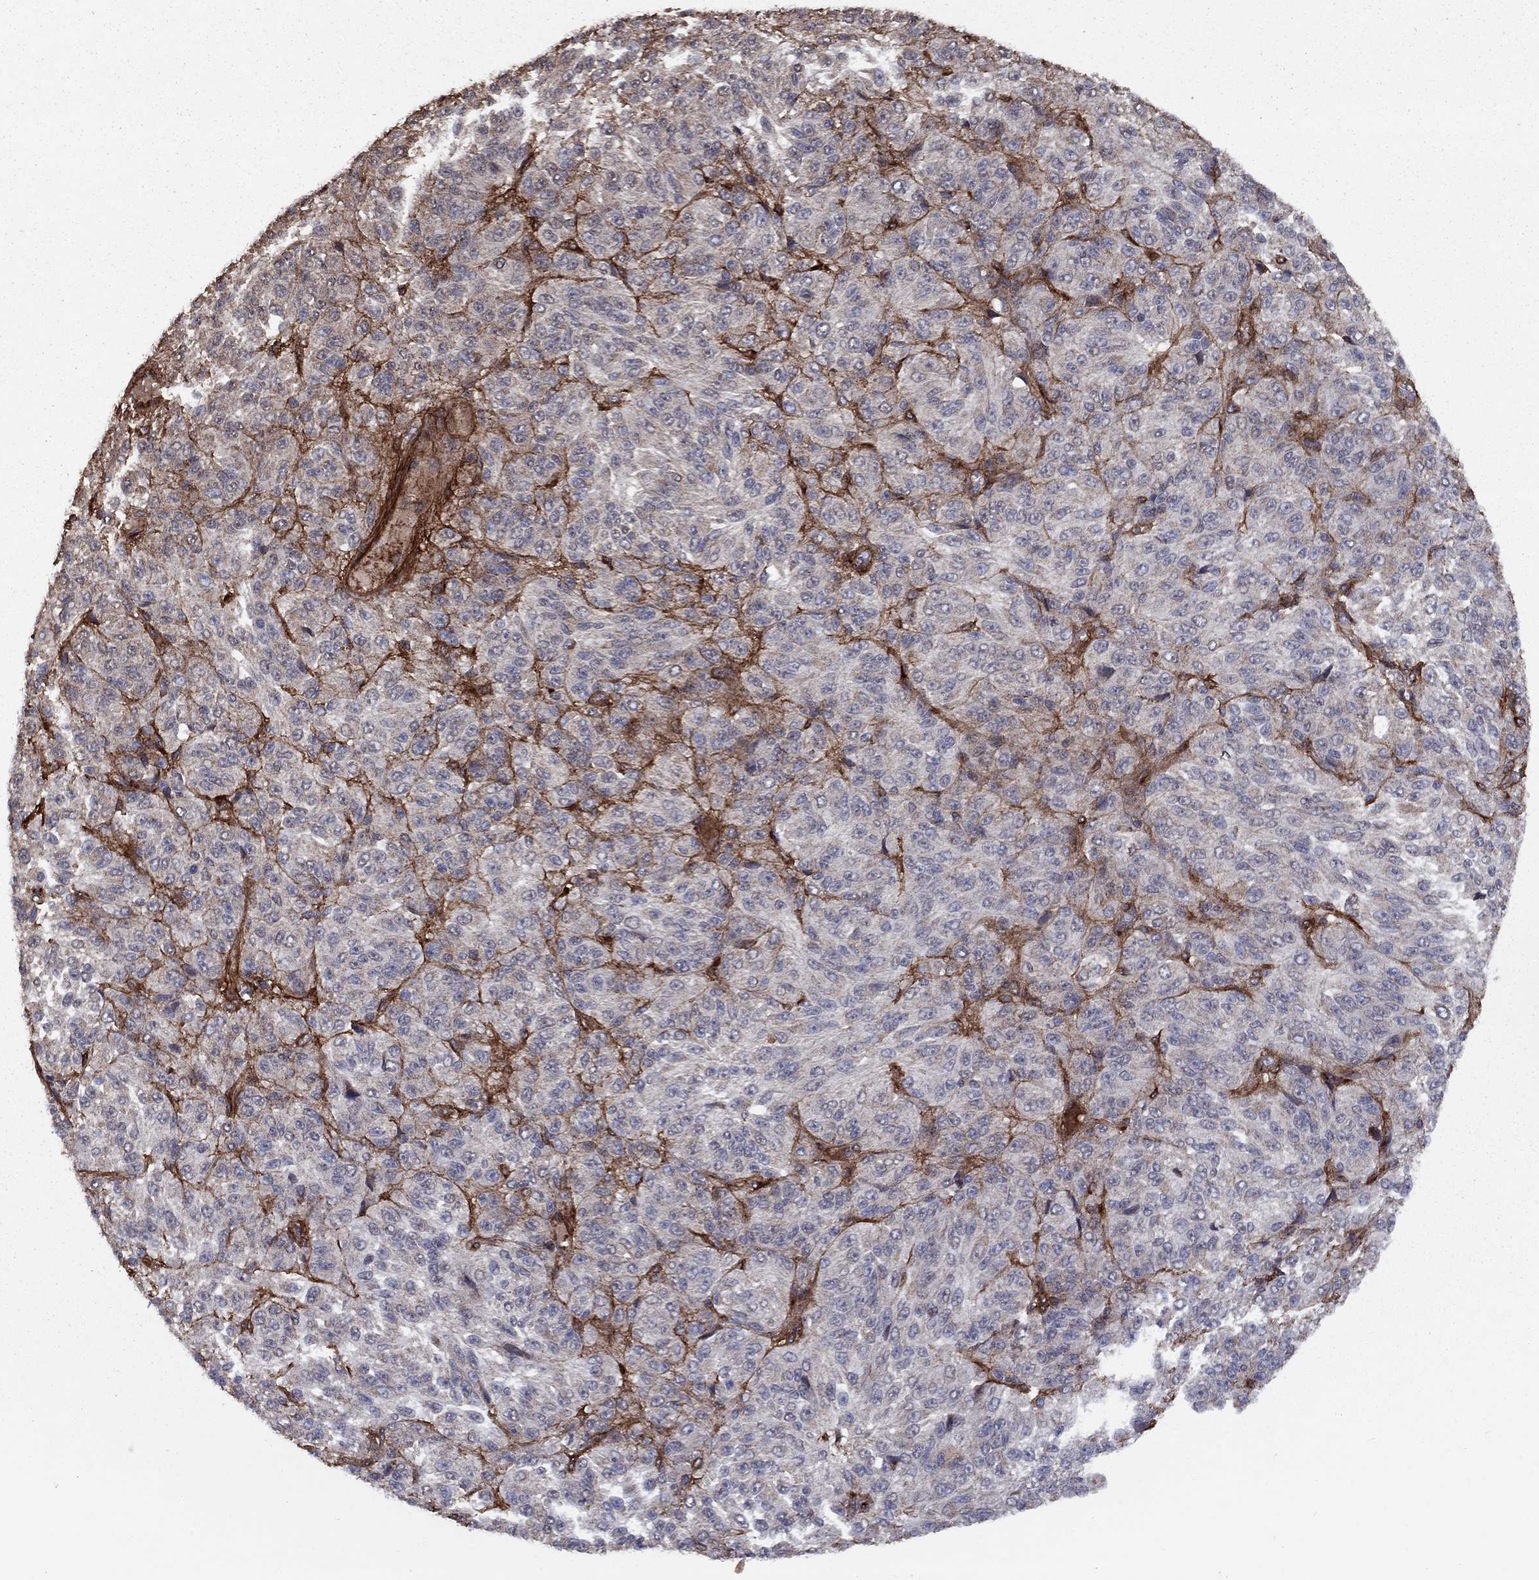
{"staining": {"intensity": "negative", "quantity": "none", "location": "none"}, "tissue": "melanoma", "cell_type": "Tumor cells", "image_type": "cancer", "snomed": [{"axis": "morphology", "description": "Malignant melanoma, Metastatic site"}, {"axis": "topography", "description": "Brain"}], "caption": "Immunohistochemistry photomicrograph of neoplastic tissue: human melanoma stained with DAB shows no significant protein expression in tumor cells. (DAB immunohistochemistry, high magnification).", "gene": "COL18A1", "patient": {"sex": "female", "age": 56}}